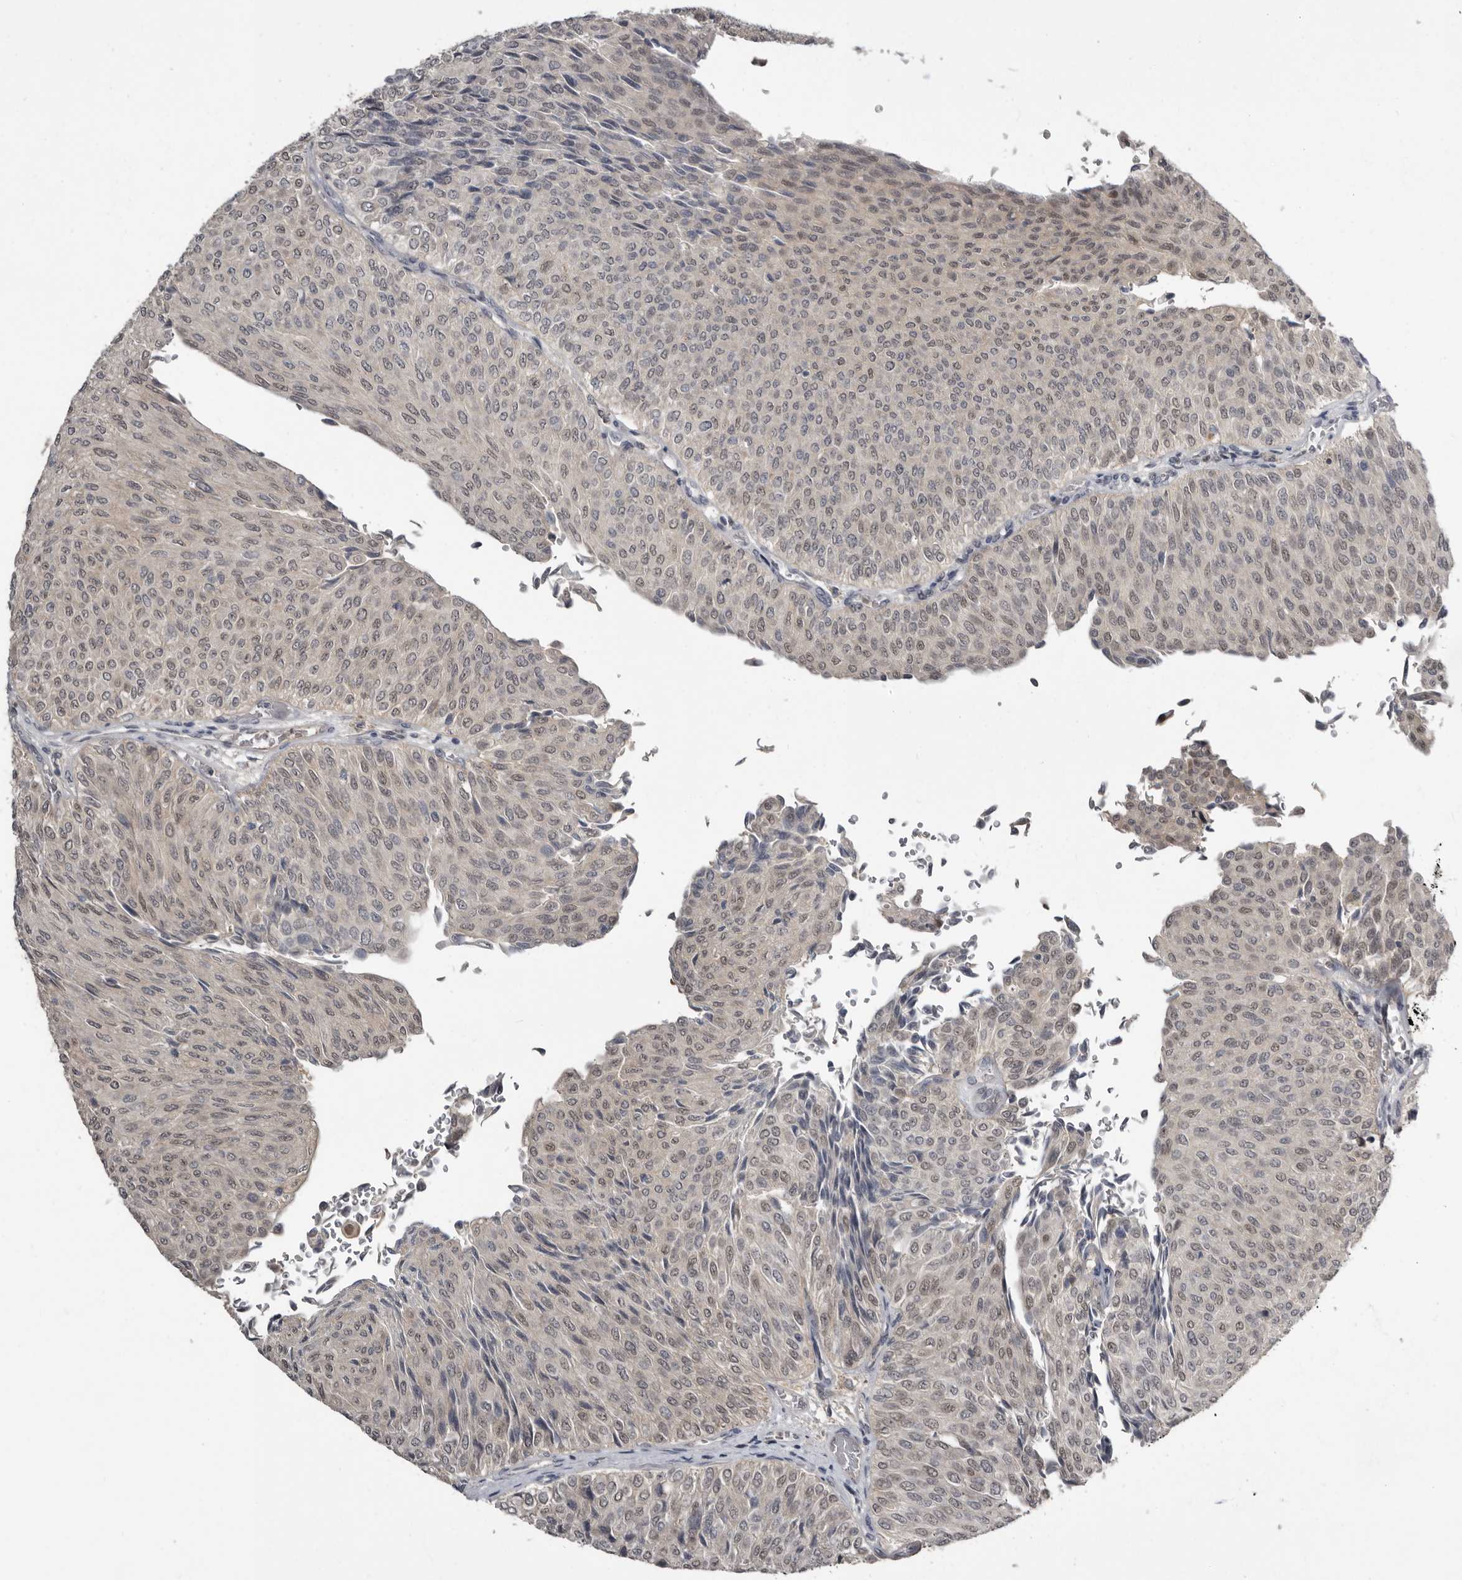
{"staining": {"intensity": "weak", "quantity": "25%-75%", "location": "nuclear"}, "tissue": "urothelial cancer", "cell_type": "Tumor cells", "image_type": "cancer", "snomed": [{"axis": "morphology", "description": "Urothelial carcinoma, Low grade"}, {"axis": "topography", "description": "Urinary bladder"}], "caption": "About 25%-75% of tumor cells in human urothelial cancer exhibit weak nuclear protein expression as visualized by brown immunohistochemical staining.", "gene": "RBKS", "patient": {"sex": "male", "age": 78}}